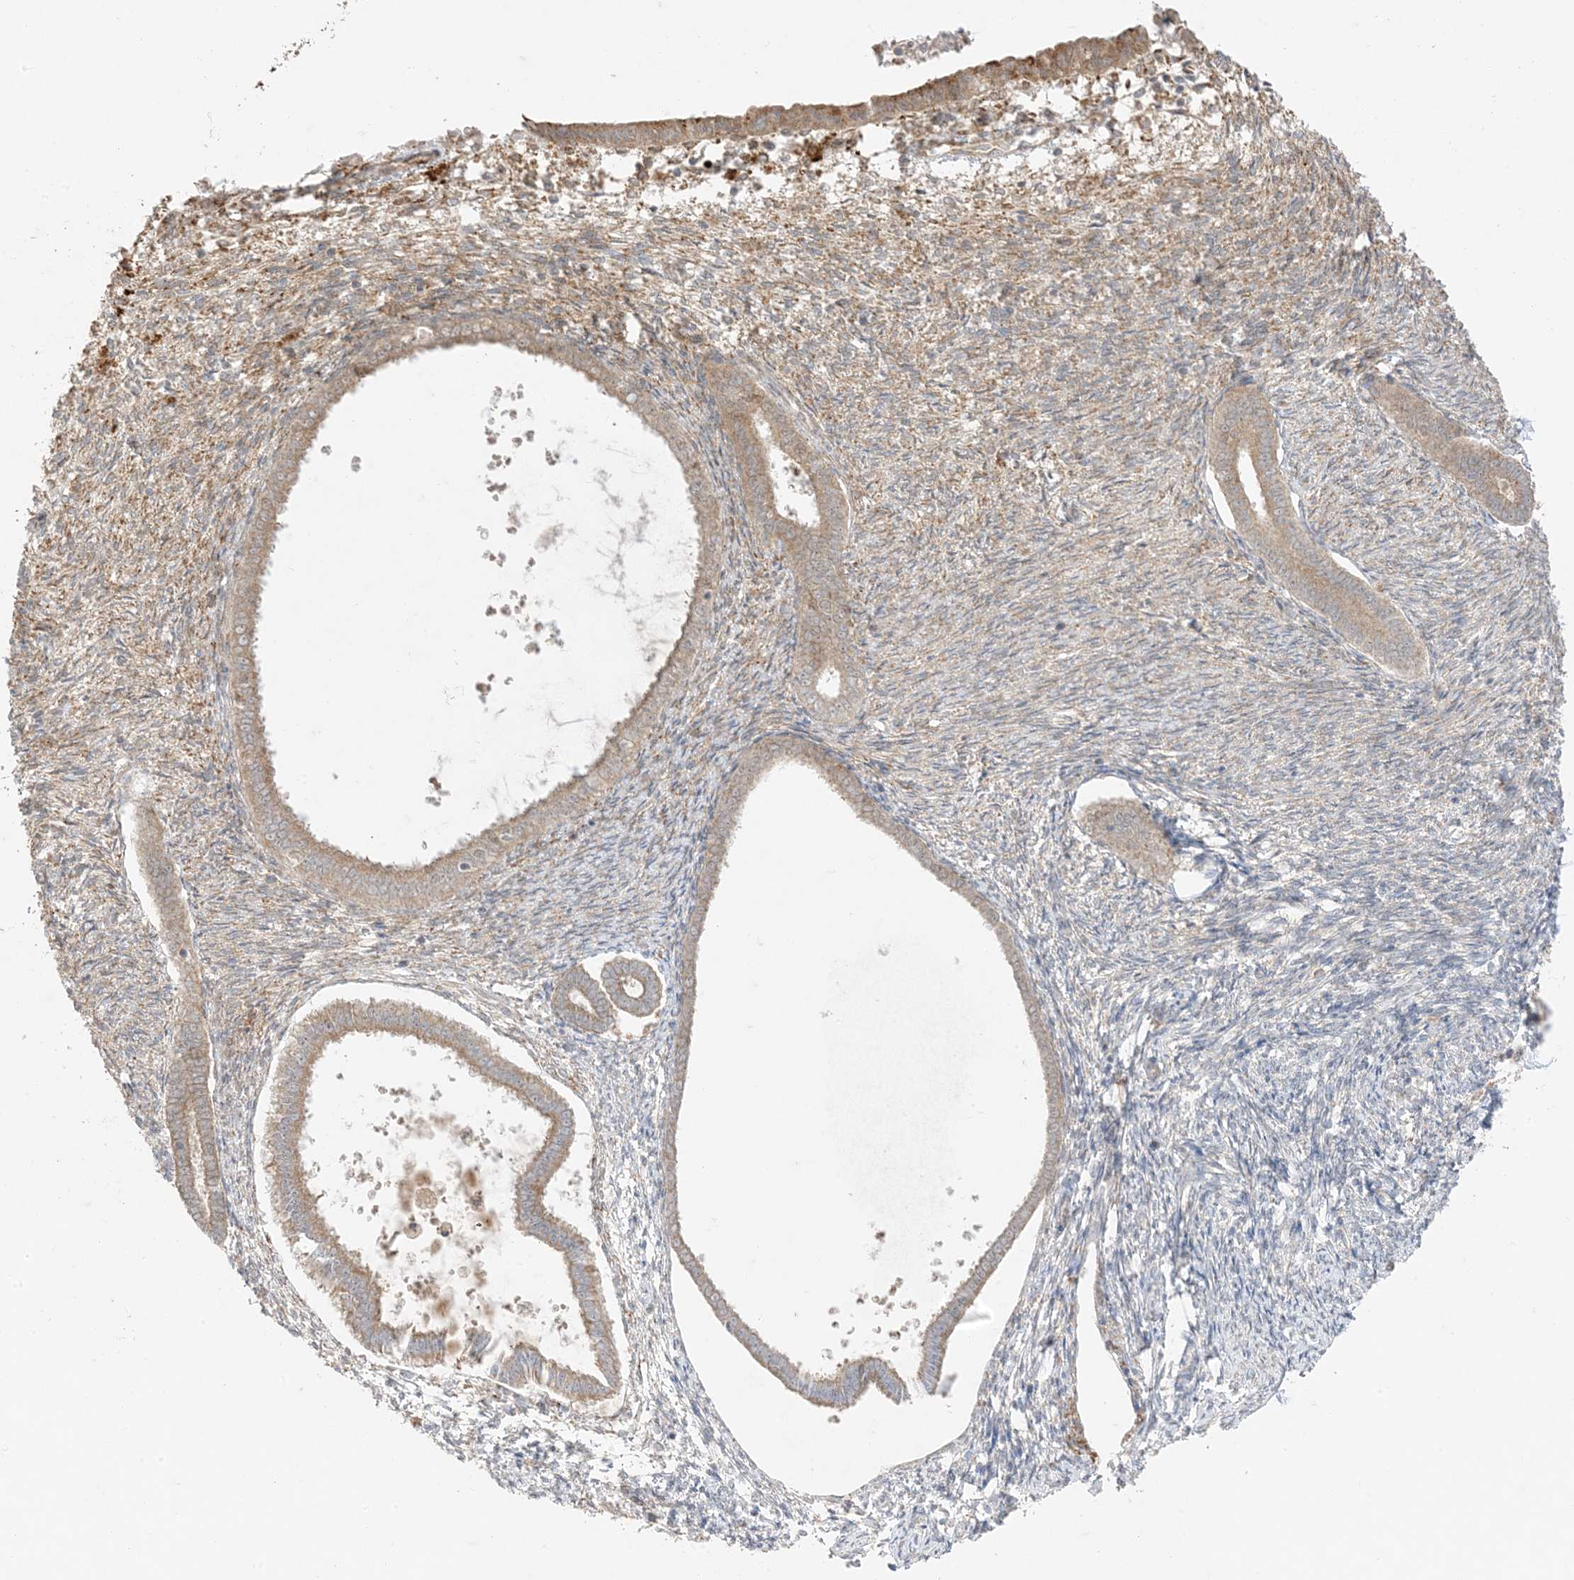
{"staining": {"intensity": "moderate", "quantity": "<25%", "location": "cytoplasmic/membranous"}, "tissue": "endometrium", "cell_type": "Cells in endometrial stroma", "image_type": "normal", "snomed": [{"axis": "morphology", "description": "Normal tissue, NOS"}, {"axis": "topography", "description": "Endometrium"}], "caption": "This micrograph shows benign endometrium stained with immunohistochemistry to label a protein in brown. The cytoplasmic/membranous of cells in endometrial stroma show moderate positivity for the protein. Nuclei are counter-stained blue.", "gene": "ODC1", "patient": {"sex": "female", "age": 56}}